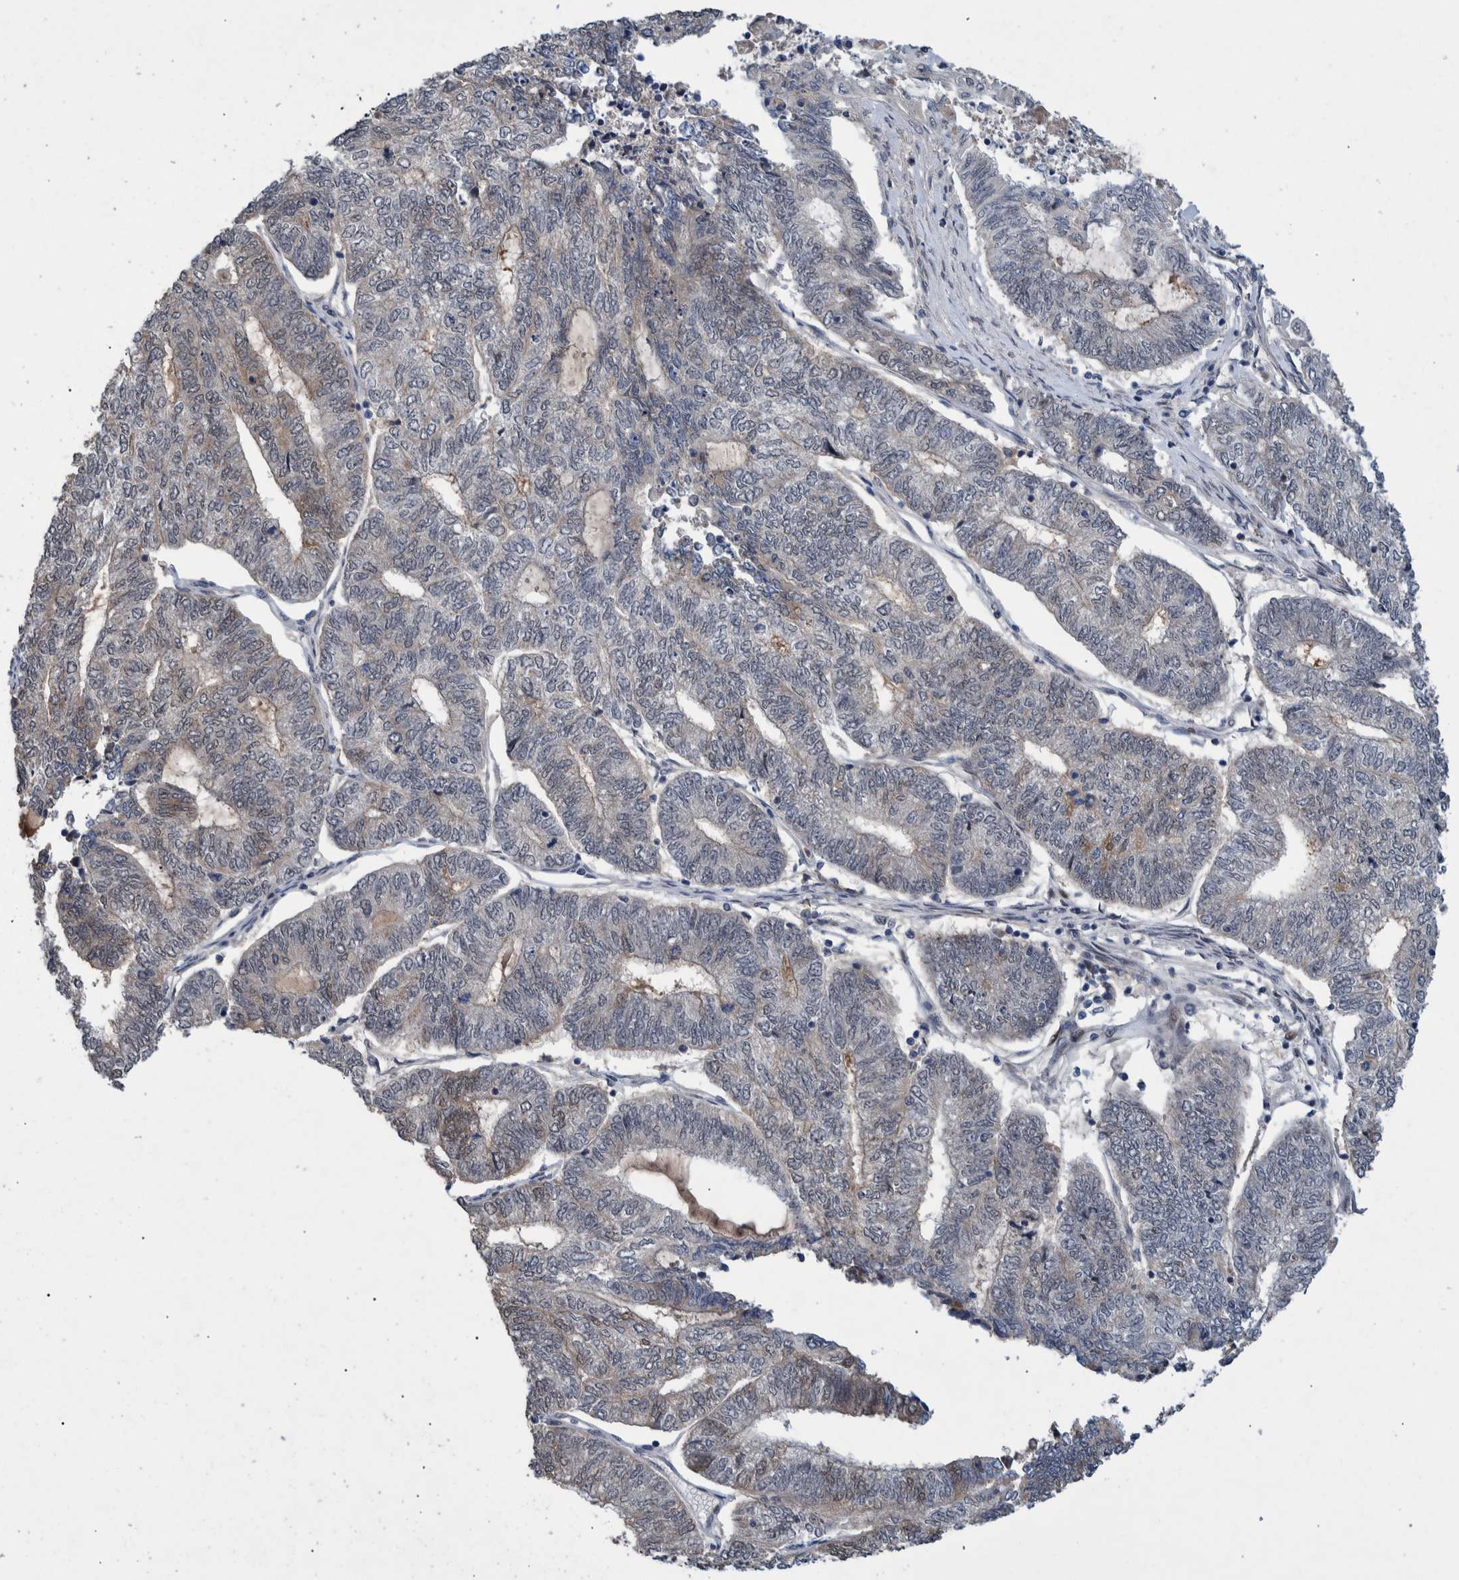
{"staining": {"intensity": "negative", "quantity": "none", "location": "none"}, "tissue": "endometrial cancer", "cell_type": "Tumor cells", "image_type": "cancer", "snomed": [{"axis": "morphology", "description": "Adenocarcinoma, NOS"}, {"axis": "topography", "description": "Uterus"}, {"axis": "topography", "description": "Endometrium"}], "caption": "Immunohistochemistry (IHC) photomicrograph of human adenocarcinoma (endometrial) stained for a protein (brown), which displays no staining in tumor cells. The staining is performed using DAB (3,3'-diaminobenzidine) brown chromogen with nuclei counter-stained in using hematoxylin.", "gene": "ESRP1", "patient": {"sex": "female", "age": 70}}